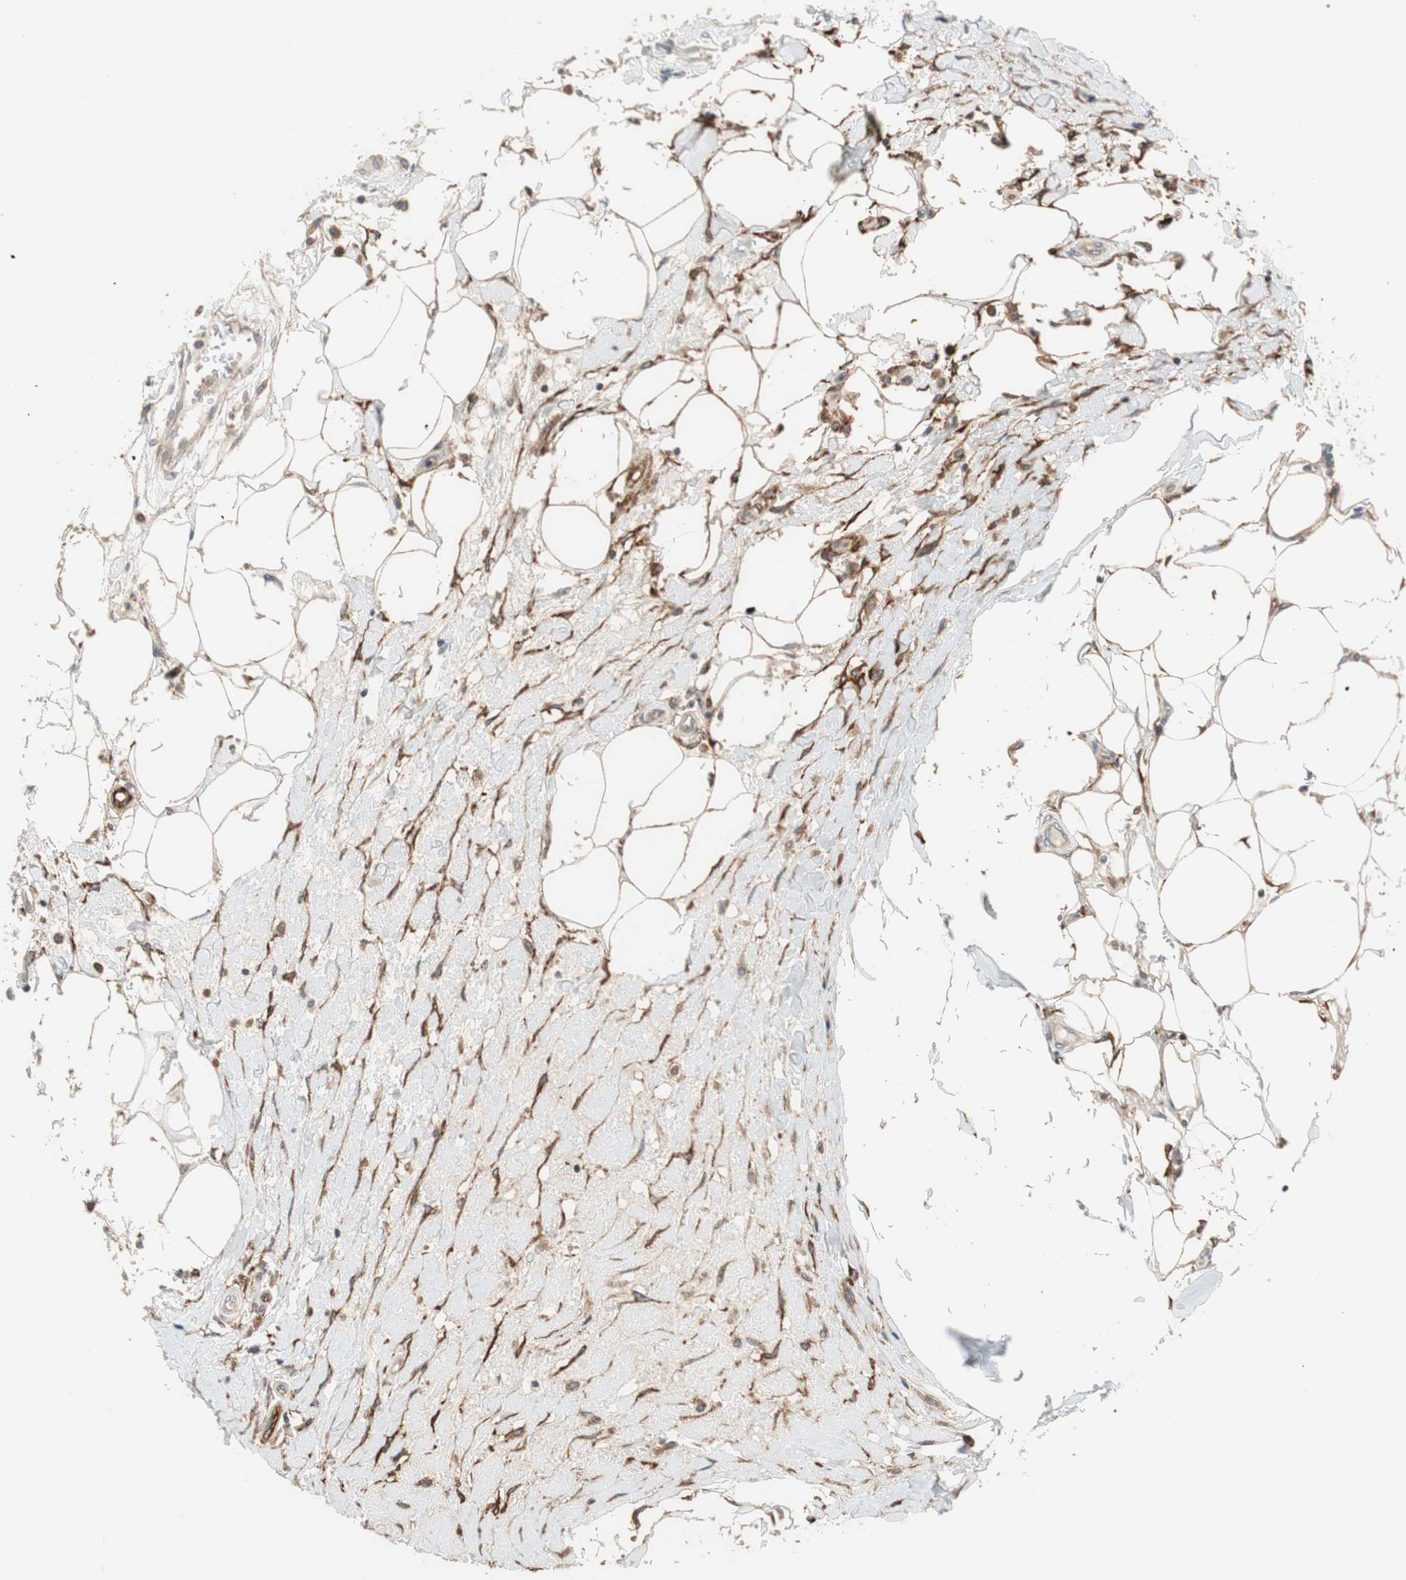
{"staining": {"intensity": "negative", "quantity": "none", "location": "none"}, "tissue": "breast cancer", "cell_type": "Tumor cells", "image_type": "cancer", "snomed": [{"axis": "morphology", "description": "Duct carcinoma"}, {"axis": "topography", "description": "Breast"}], "caption": "Tumor cells are negative for brown protein staining in breast cancer (infiltrating ductal carcinoma).", "gene": "ALPL", "patient": {"sex": "female", "age": 27}}